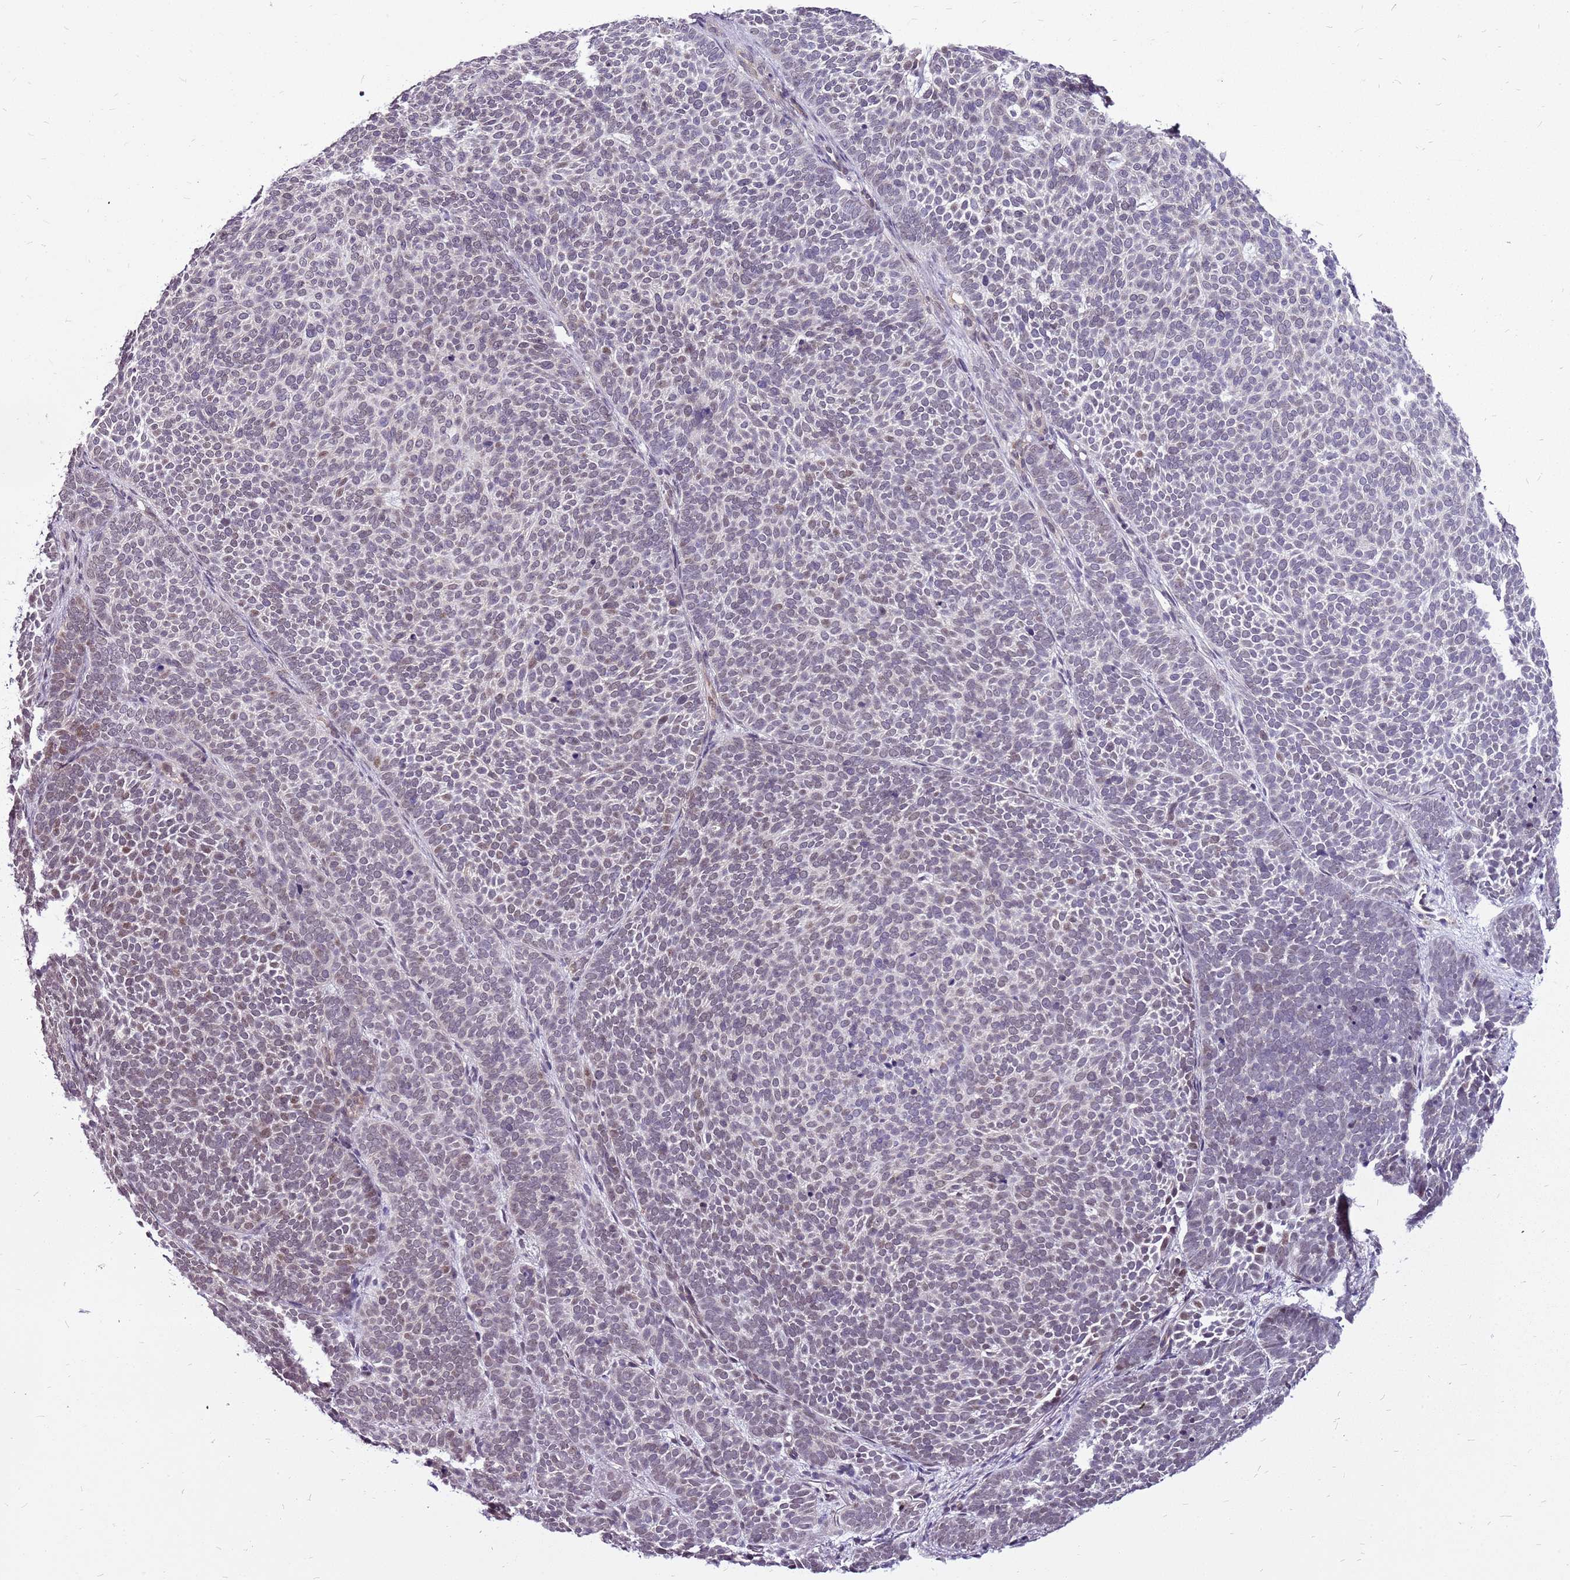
{"staining": {"intensity": "weak", "quantity": "<25%", "location": "nuclear"}, "tissue": "skin cancer", "cell_type": "Tumor cells", "image_type": "cancer", "snomed": [{"axis": "morphology", "description": "Basal cell carcinoma"}, {"axis": "topography", "description": "Skin"}], "caption": "This photomicrograph is of skin cancer stained with IHC to label a protein in brown with the nuclei are counter-stained blue. There is no expression in tumor cells.", "gene": "CCDC166", "patient": {"sex": "female", "age": 77}}